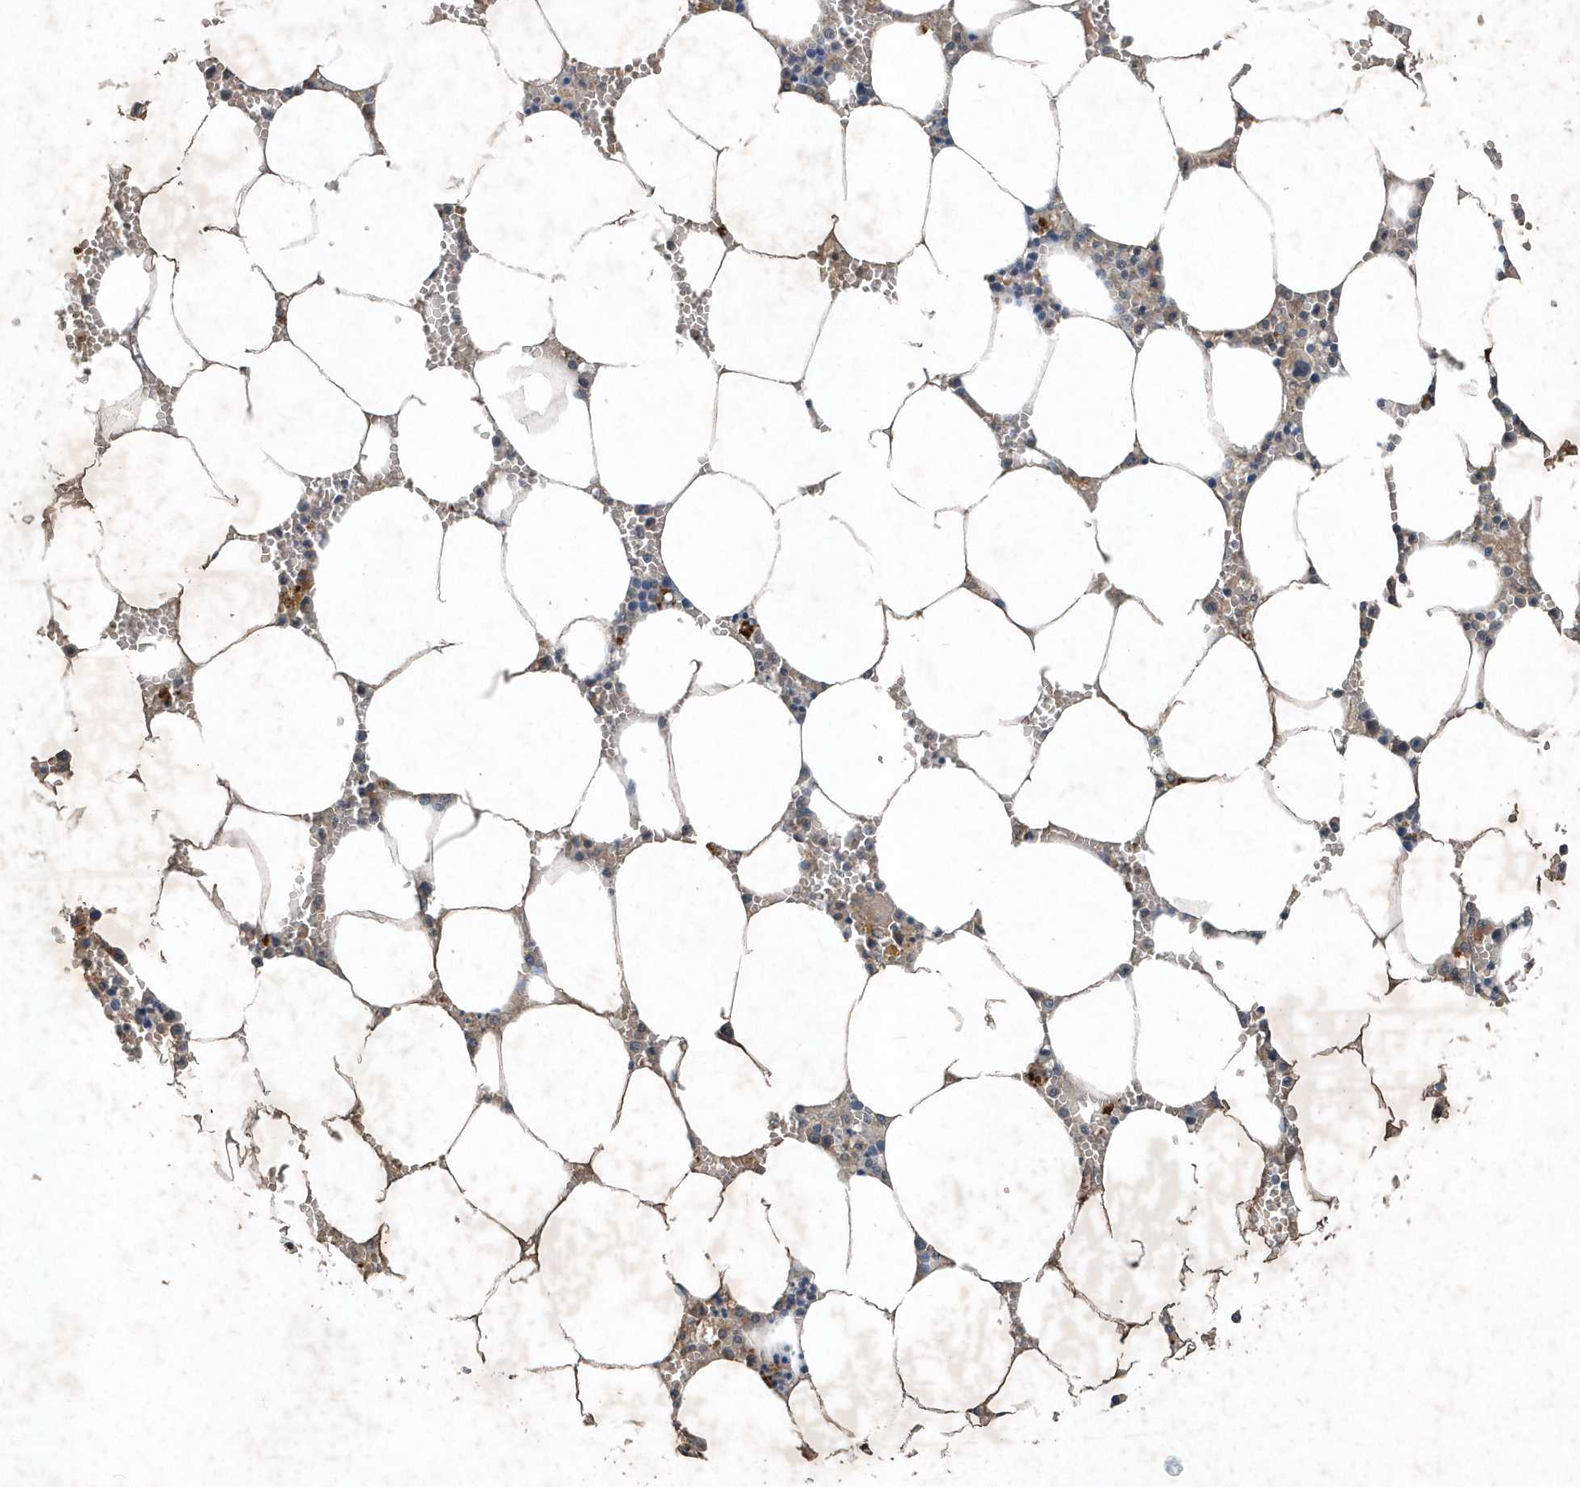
{"staining": {"intensity": "negative", "quantity": "none", "location": "none"}, "tissue": "bone marrow", "cell_type": "Hematopoietic cells", "image_type": "normal", "snomed": [{"axis": "morphology", "description": "Normal tissue, NOS"}, {"axis": "topography", "description": "Bone marrow"}], "caption": "IHC histopathology image of normal bone marrow: bone marrow stained with DAB demonstrates no significant protein staining in hematopoietic cells.", "gene": "SCFD2", "patient": {"sex": "male", "age": 70}}